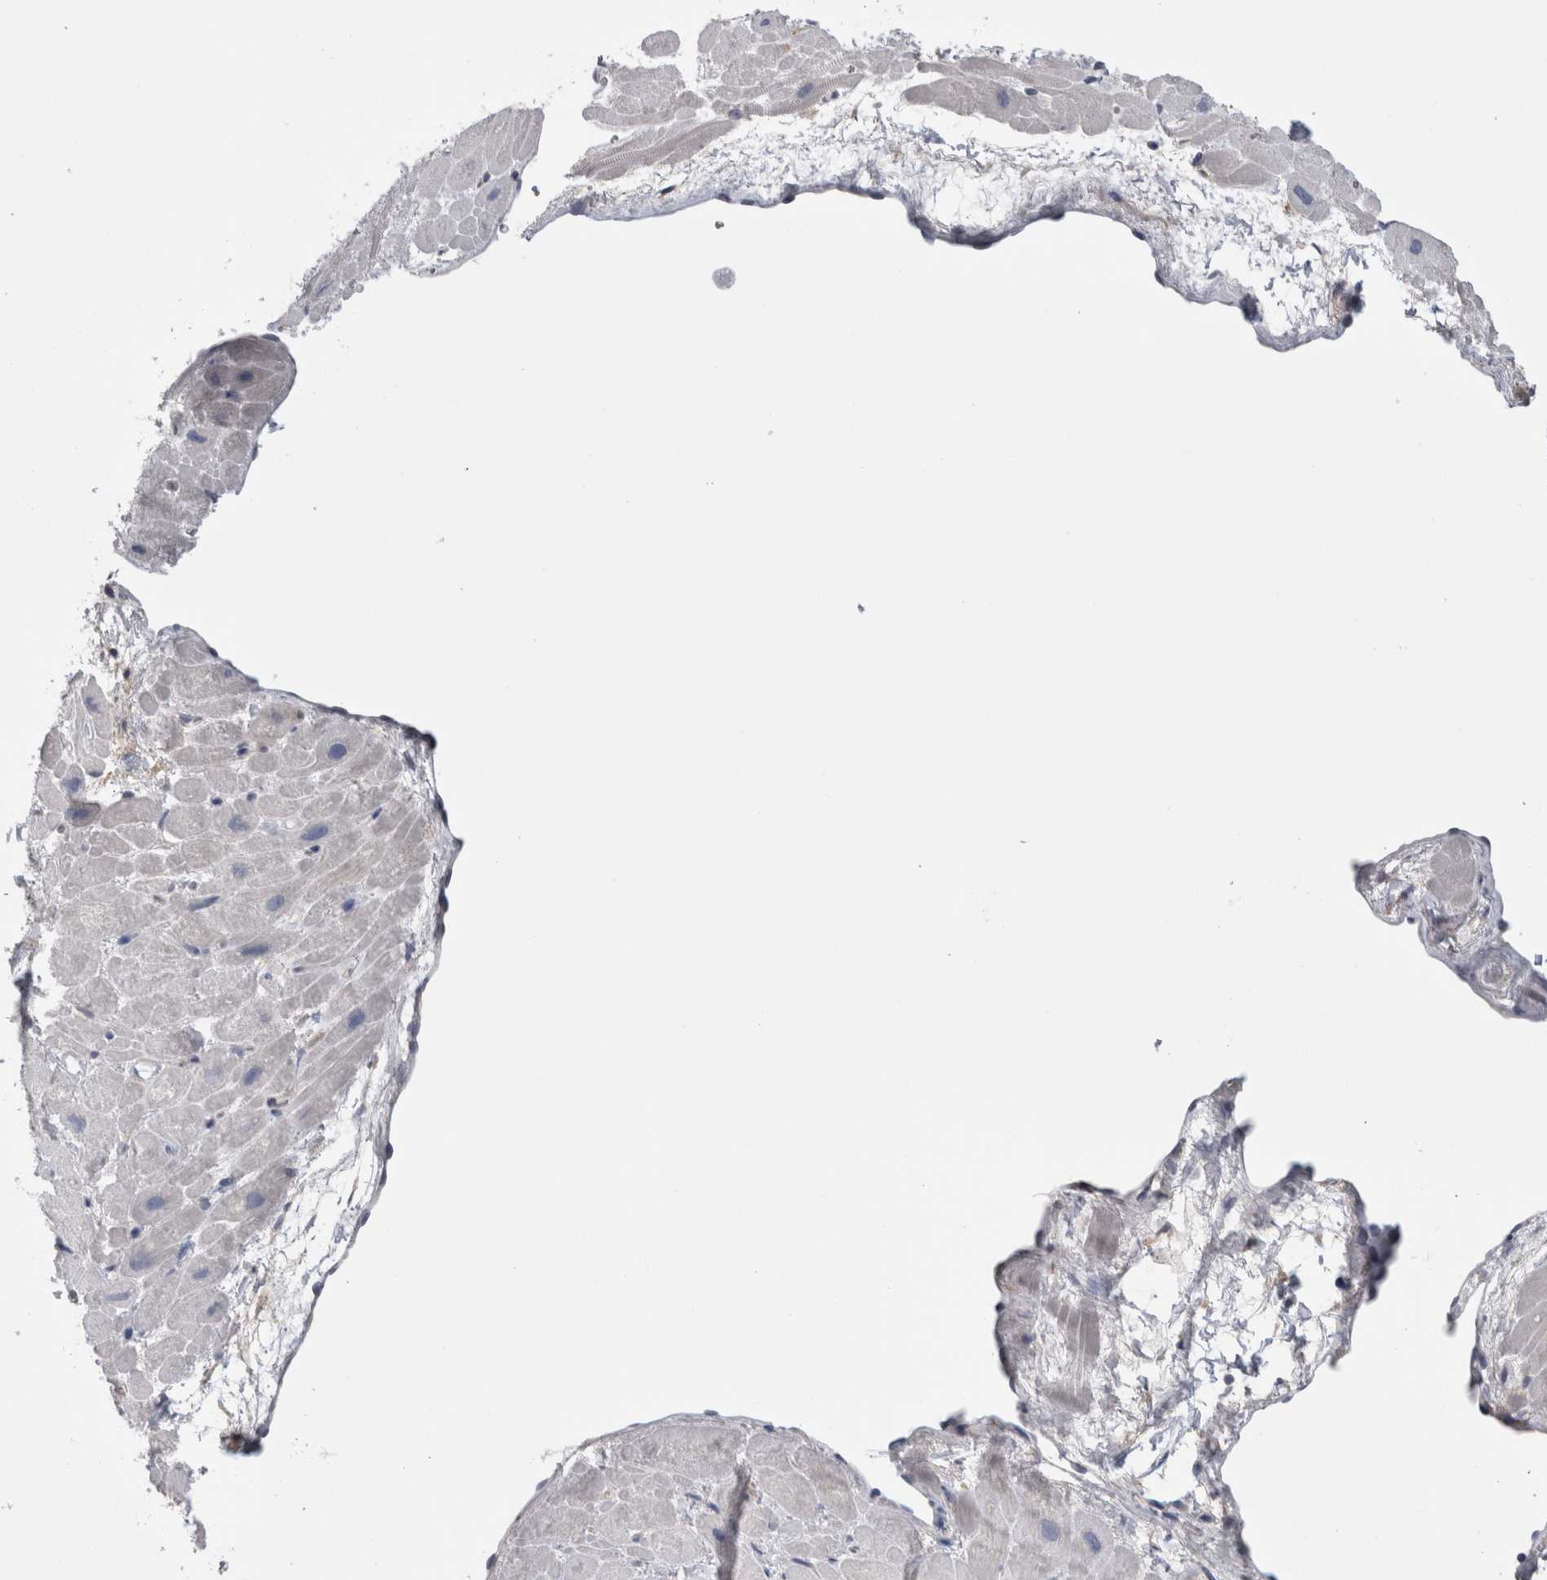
{"staining": {"intensity": "negative", "quantity": "none", "location": "none"}, "tissue": "heart muscle", "cell_type": "Cardiomyocytes", "image_type": "normal", "snomed": [{"axis": "morphology", "description": "Normal tissue, NOS"}, {"axis": "topography", "description": "Heart"}], "caption": "Immunohistochemistry micrograph of unremarkable human heart muscle stained for a protein (brown), which demonstrates no expression in cardiomyocytes.", "gene": "SCRN1", "patient": {"sex": "male", "age": 49}}